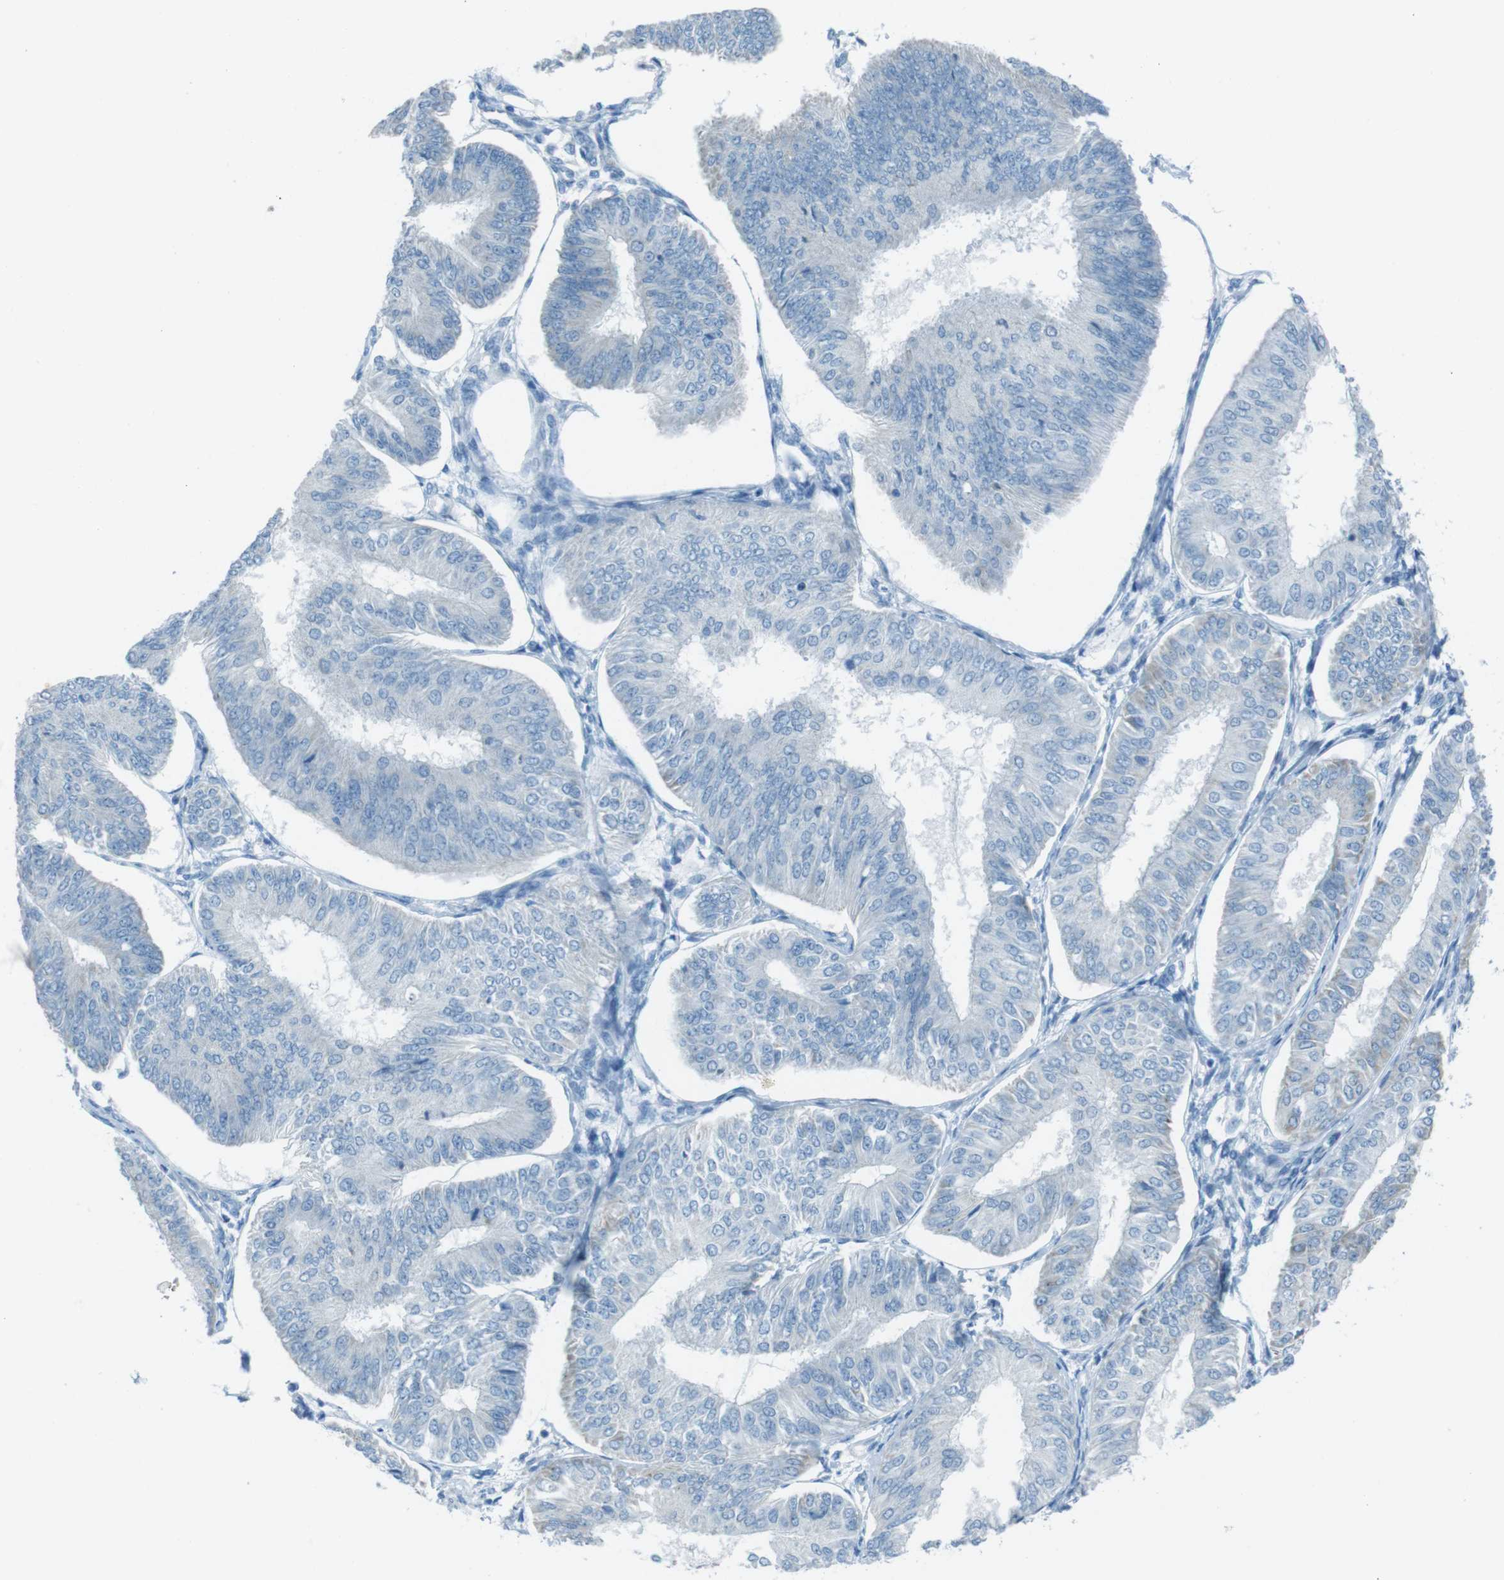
{"staining": {"intensity": "negative", "quantity": "none", "location": "none"}, "tissue": "endometrial cancer", "cell_type": "Tumor cells", "image_type": "cancer", "snomed": [{"axis": "morphology", "description": "Adenocarcinoma, NOS"}, {"axis": "topography", "description": "Endometrium"}], "caption": "Immunohistochemistry of endometrial cancer (adenocarcinoma) shows no expression in tumor cells.", "gene": "DNAJA3", "patient": {"sex": "female", "age": 58}}